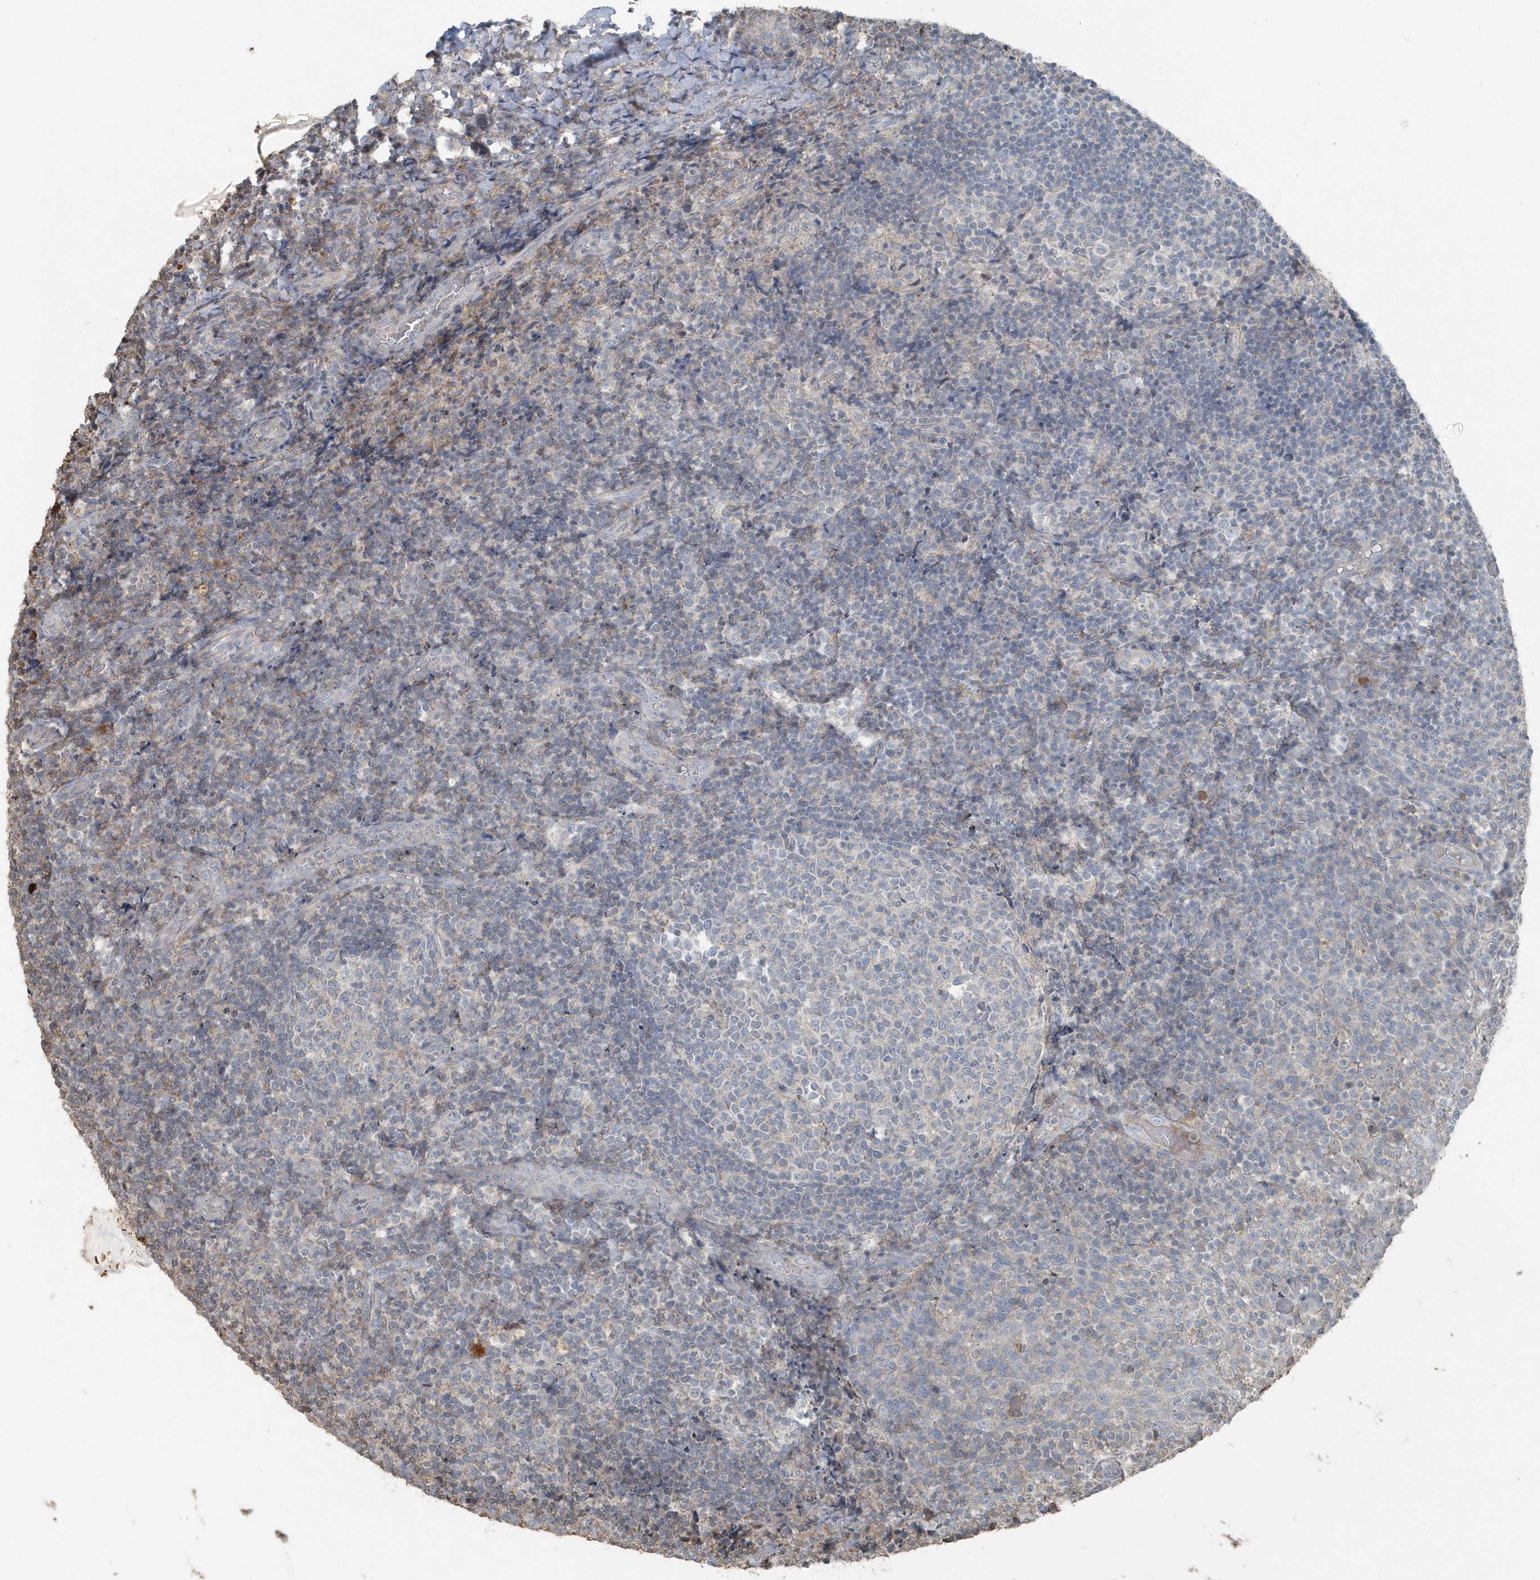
{"staining": {"intensity": "negative", "quantity": "none", "location": "none"}, "tissue": "tonsil", "cell_type": "Germinal center cells", "image_type": "normal", "snomed": [{"axis": "morphology", "description": "Normal tissue, NOS"}, {"axis": "topography", "description": "Tonsil"}], "caption": "This is an immunohistochemistry (IHC) photomicrograph of benign human tonsil. There is no staining in germinal center cells.", "gene": "ACTC1", "patient": {"sex": "female", "age": 19}}